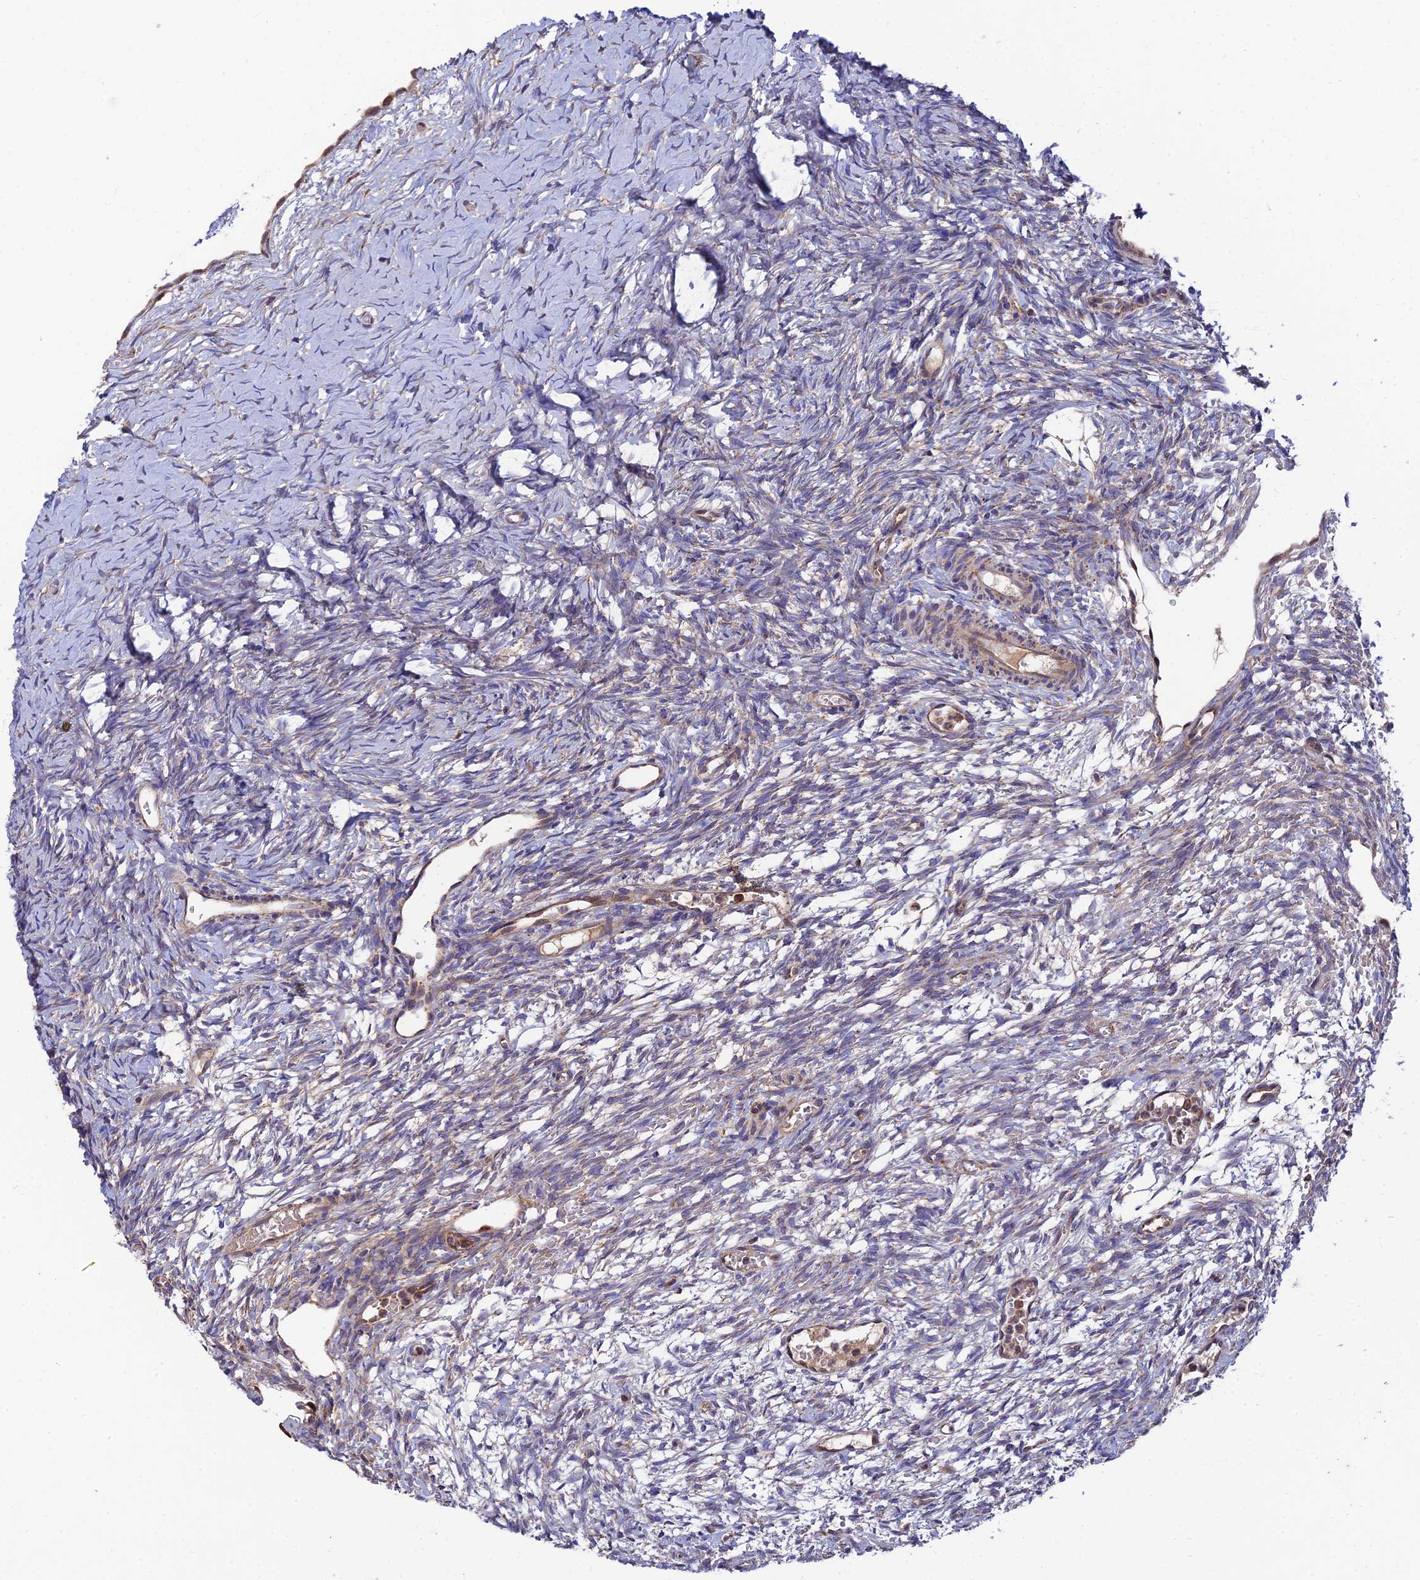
{"staining": {"intensity": "weak", "quantity": "25%-75%", "location": "cytoplasmic/membranous"}, "tissue": "ovary", "cell_type": "Ovarian stroma cells", "image_type": "normal", "snomed": [{"axis": "morphology", "description": "Normal tissue, NOS"}, {"axis": "topography", "description": "Ovary"}], "caption": "The image displays immunohistochemical staining of normal ovary. There is weak cytoplasmic/membranous staining is appreciated in approximately 25%-75% of ovarian stroma cells. (IHC, brightfield microscopy, high magnification).", "gene": "PODNL1", "patient": {"sex": "female", "age": 39}}